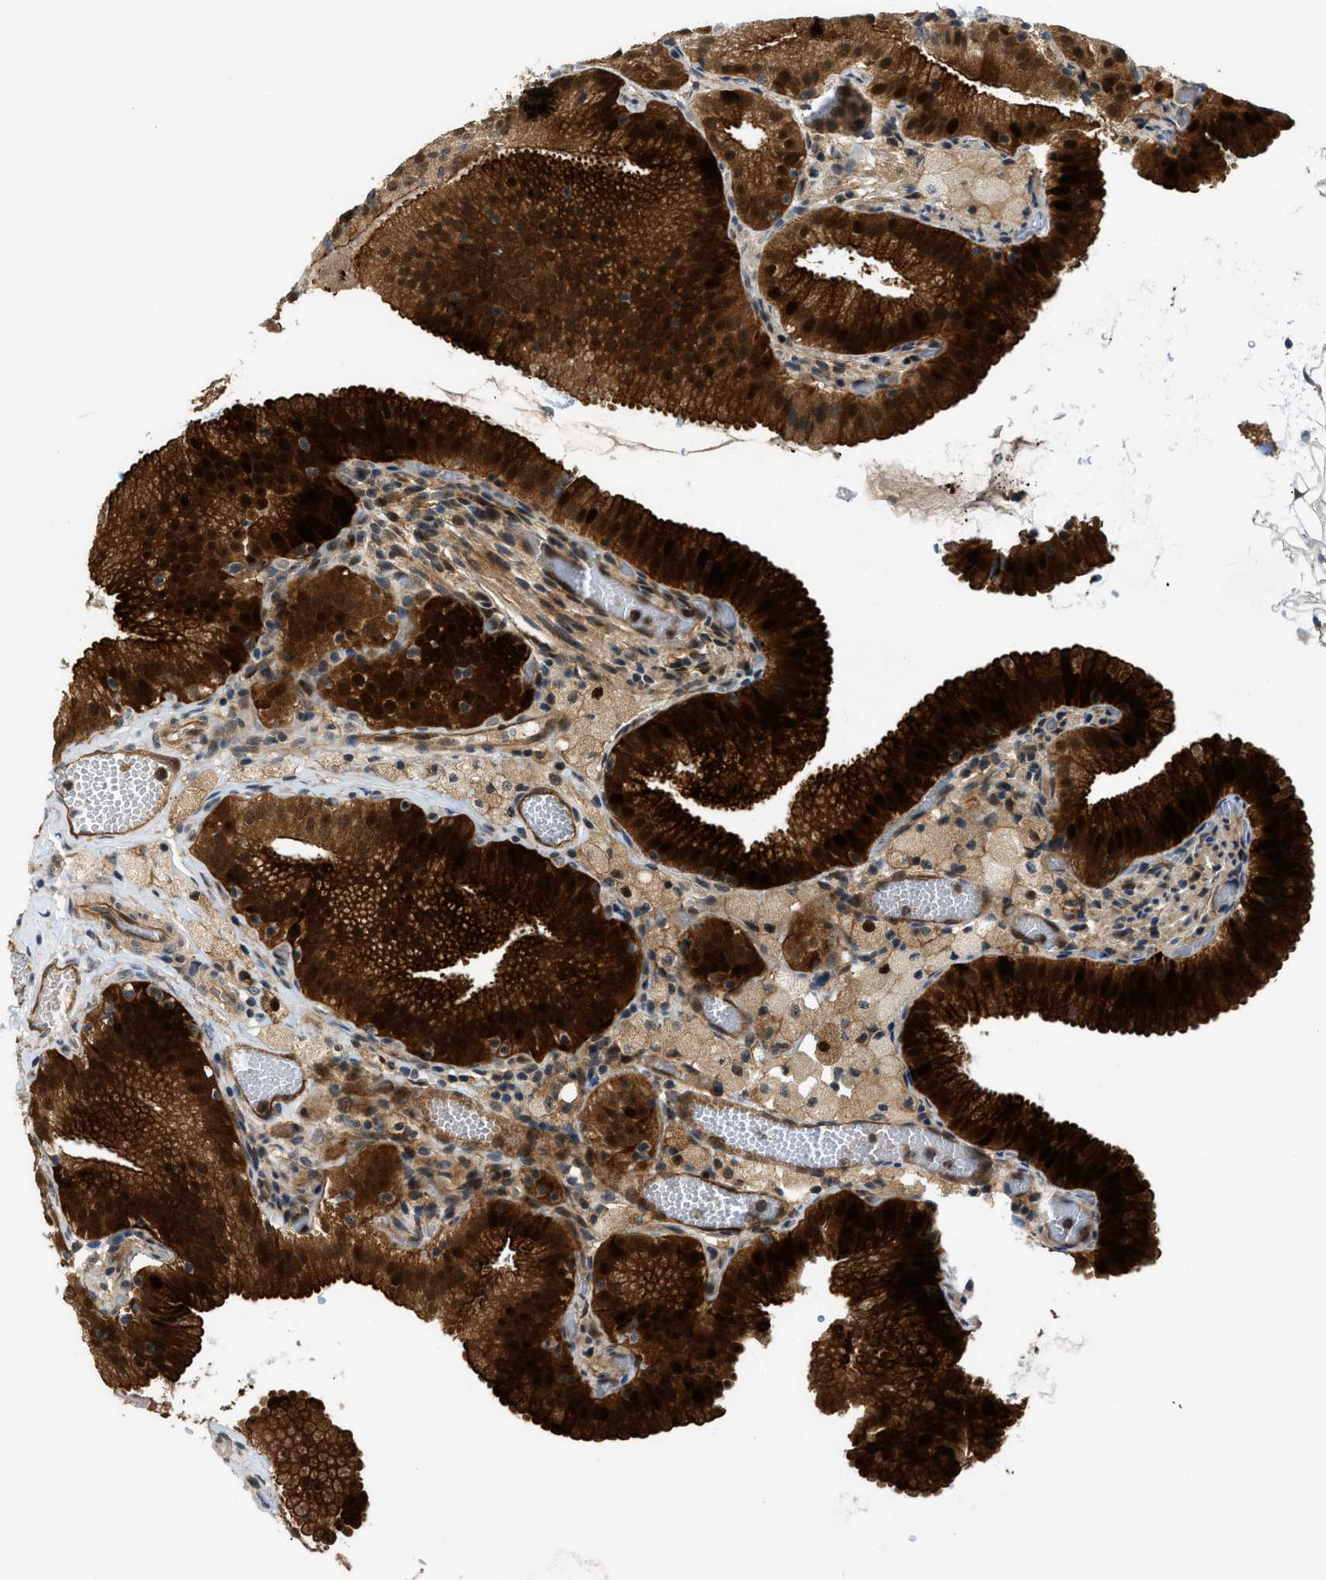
{"staining": {"intensity": "strong", "quantity": ">75%", "location": "cytoplasmic/membranous,nuclear"}, "tissue": "gallbladder", "cell_type": "Glandular cells", "image_type": "normal", "snomed": [{"axis": "morphology", "description": "Normal tissue, NOS"}, {"axis": "topography", "description": "Gallbladder"}], "caption": "Immunohistochemical staining of normal gallbladder displays high levels of strong cytoplasmic/membranous,nuclear staining in about >75% of glandular cells. (IHC, brightfield microscopy, high magnification).", "gene": "TRAK2", "patient": {"sex": "male", "age": 54}}